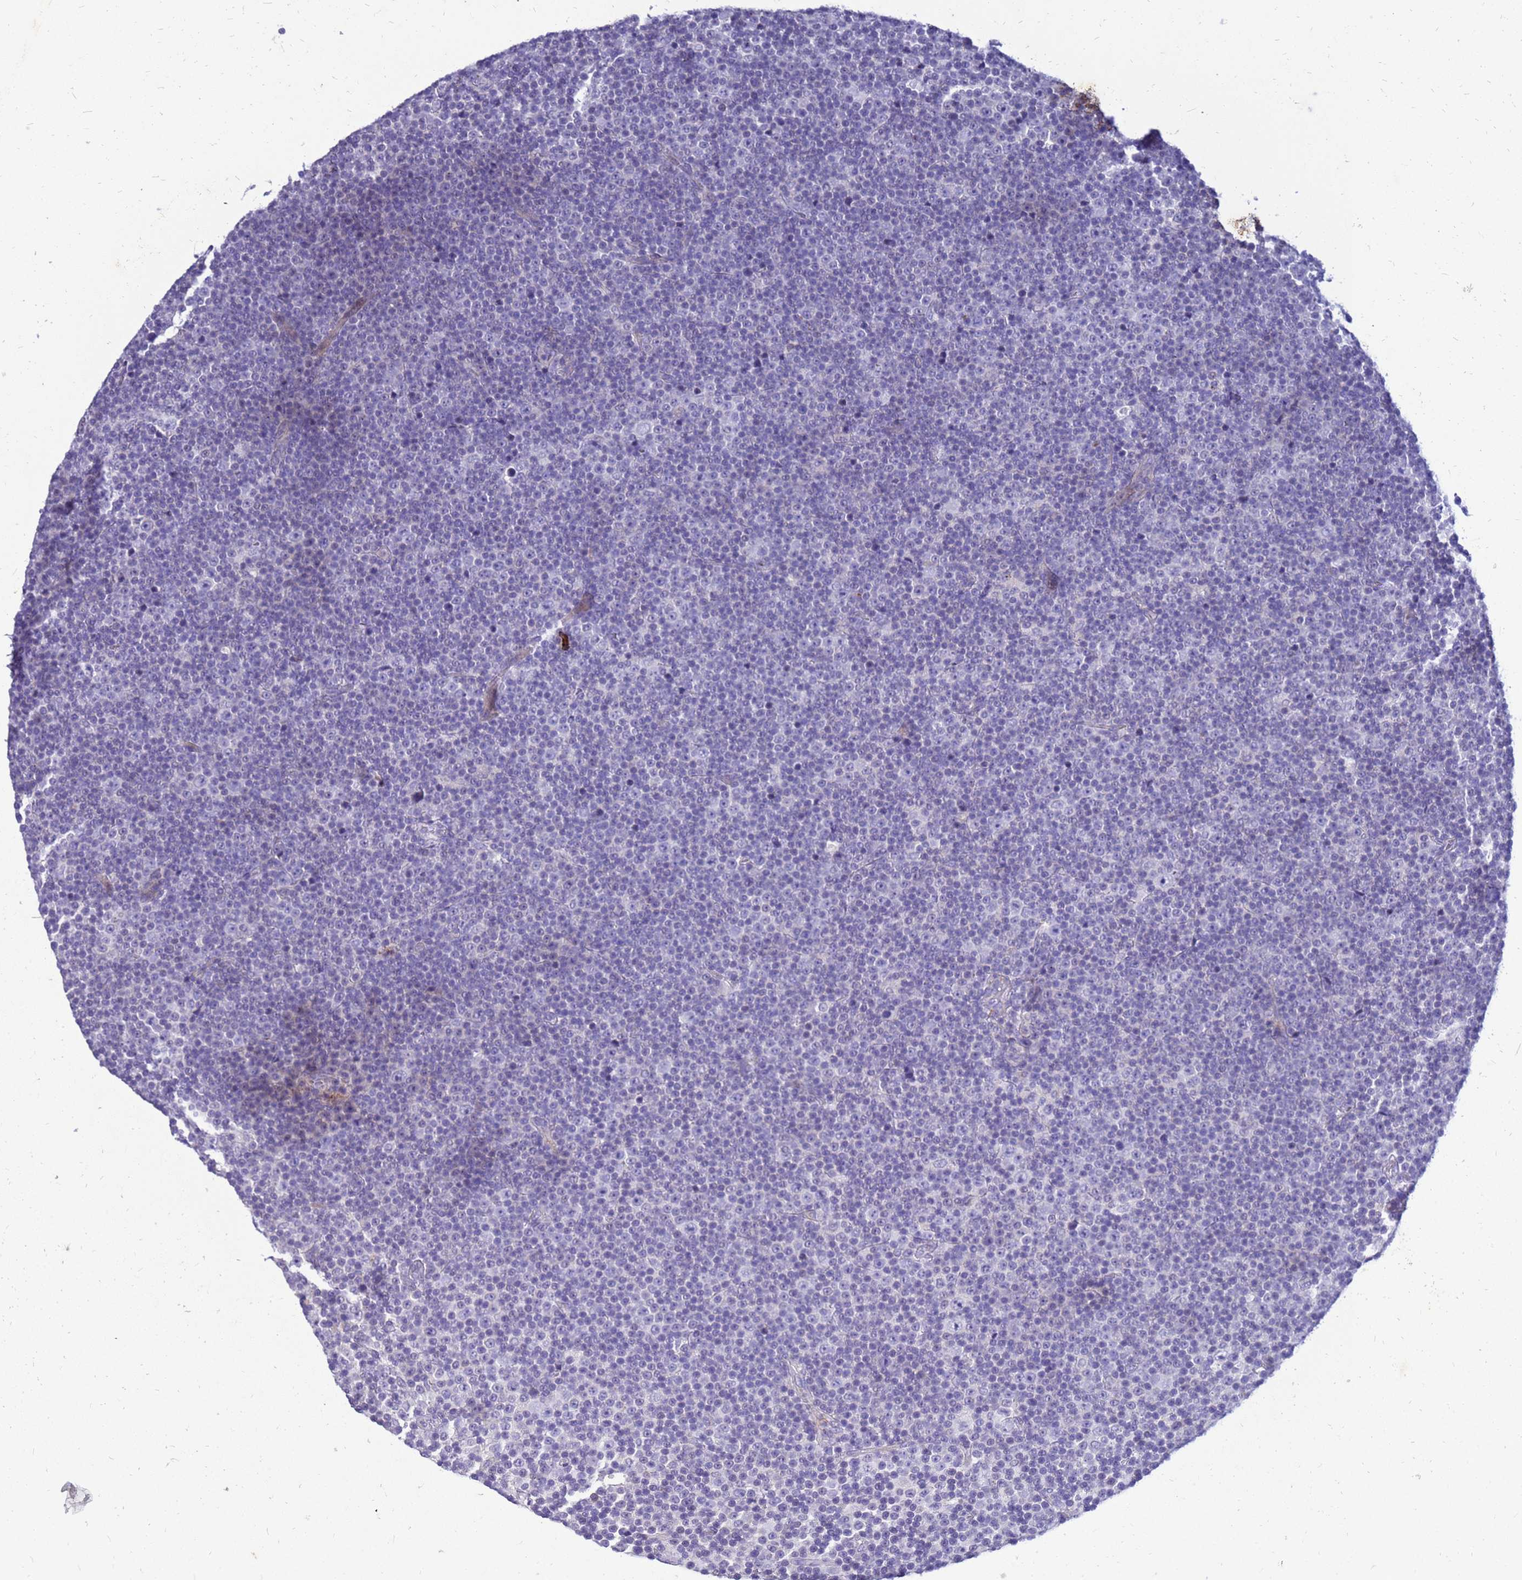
{"staining": {"intensity": "negative", "quantity": "none", "location": "none"}, "tissue": "lymphoma", "cell_type": "Tumor cells", "image_type": "cancer", "snomed": [{"axis": "morphology", "description": "Malignant lymphoma, non-Hodgkin's type, Low grade"}, {"axis": "topography", "description": "Lymph node"}], "caption": "Tumor cells are negative for brown protein staining in lymphoma. (DAB immunohistochemistry, high magnification).", "gene": "AKR1C1", "patient": {"sex": "female", "age": 67}}